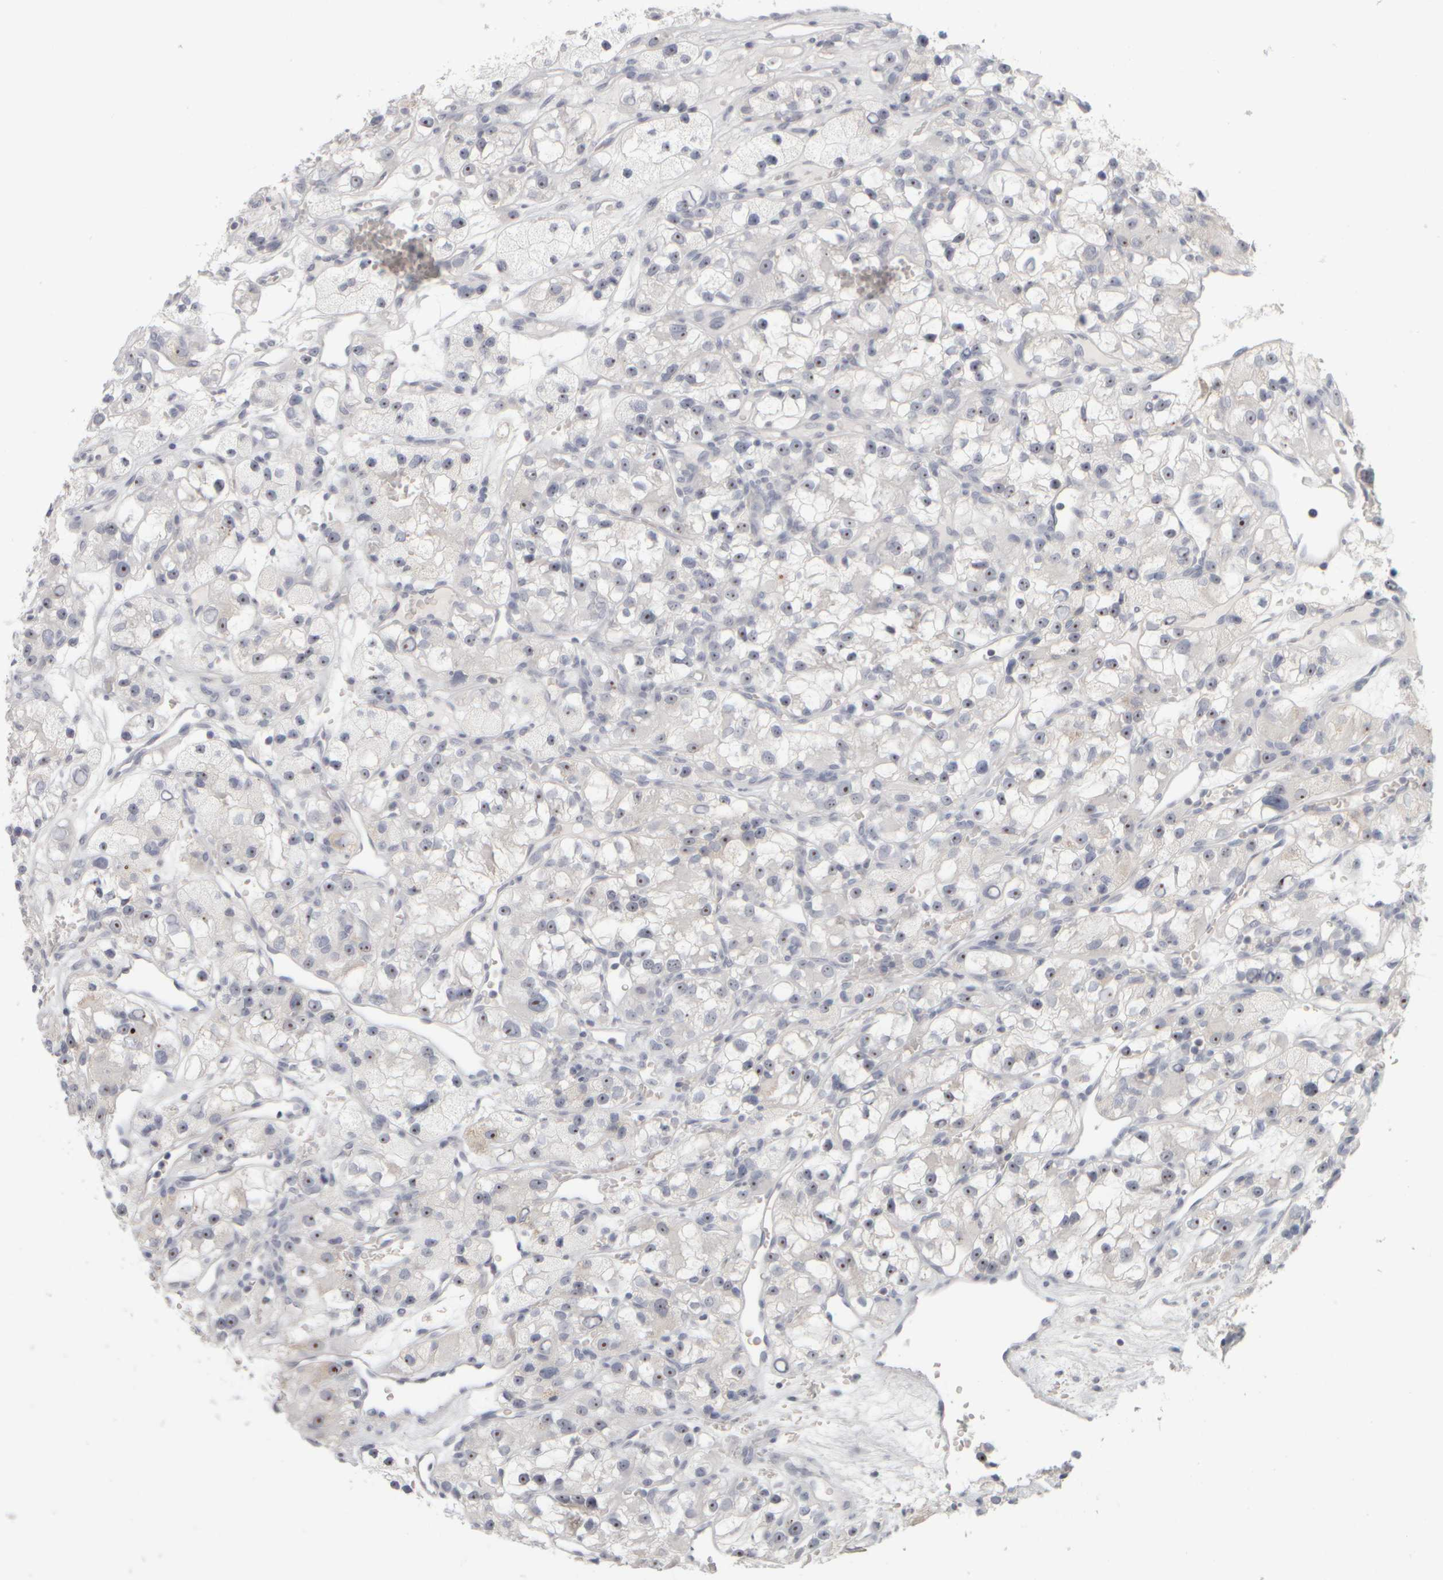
{"staining": {"intensity": "strong", "quantity": "25%-75%", "location": "nuclear"}, "tissue": "renal cancer", "cell_type": "Tumor cells", "image_type": "cancer", "snomed": [{"axis": "morphology", "description": "Adenocarcinoma, NOS"}, {"axis": "topography", "description": "Kidney"}], "caption": "There is high levels of strong nuclear staining in tumor cells of adenocarcinoma (renal), as demonstrated by immunohistochemical staining (brown color).", "gene": "DCXR", "patient": {"sex": "female", "age": 57}}